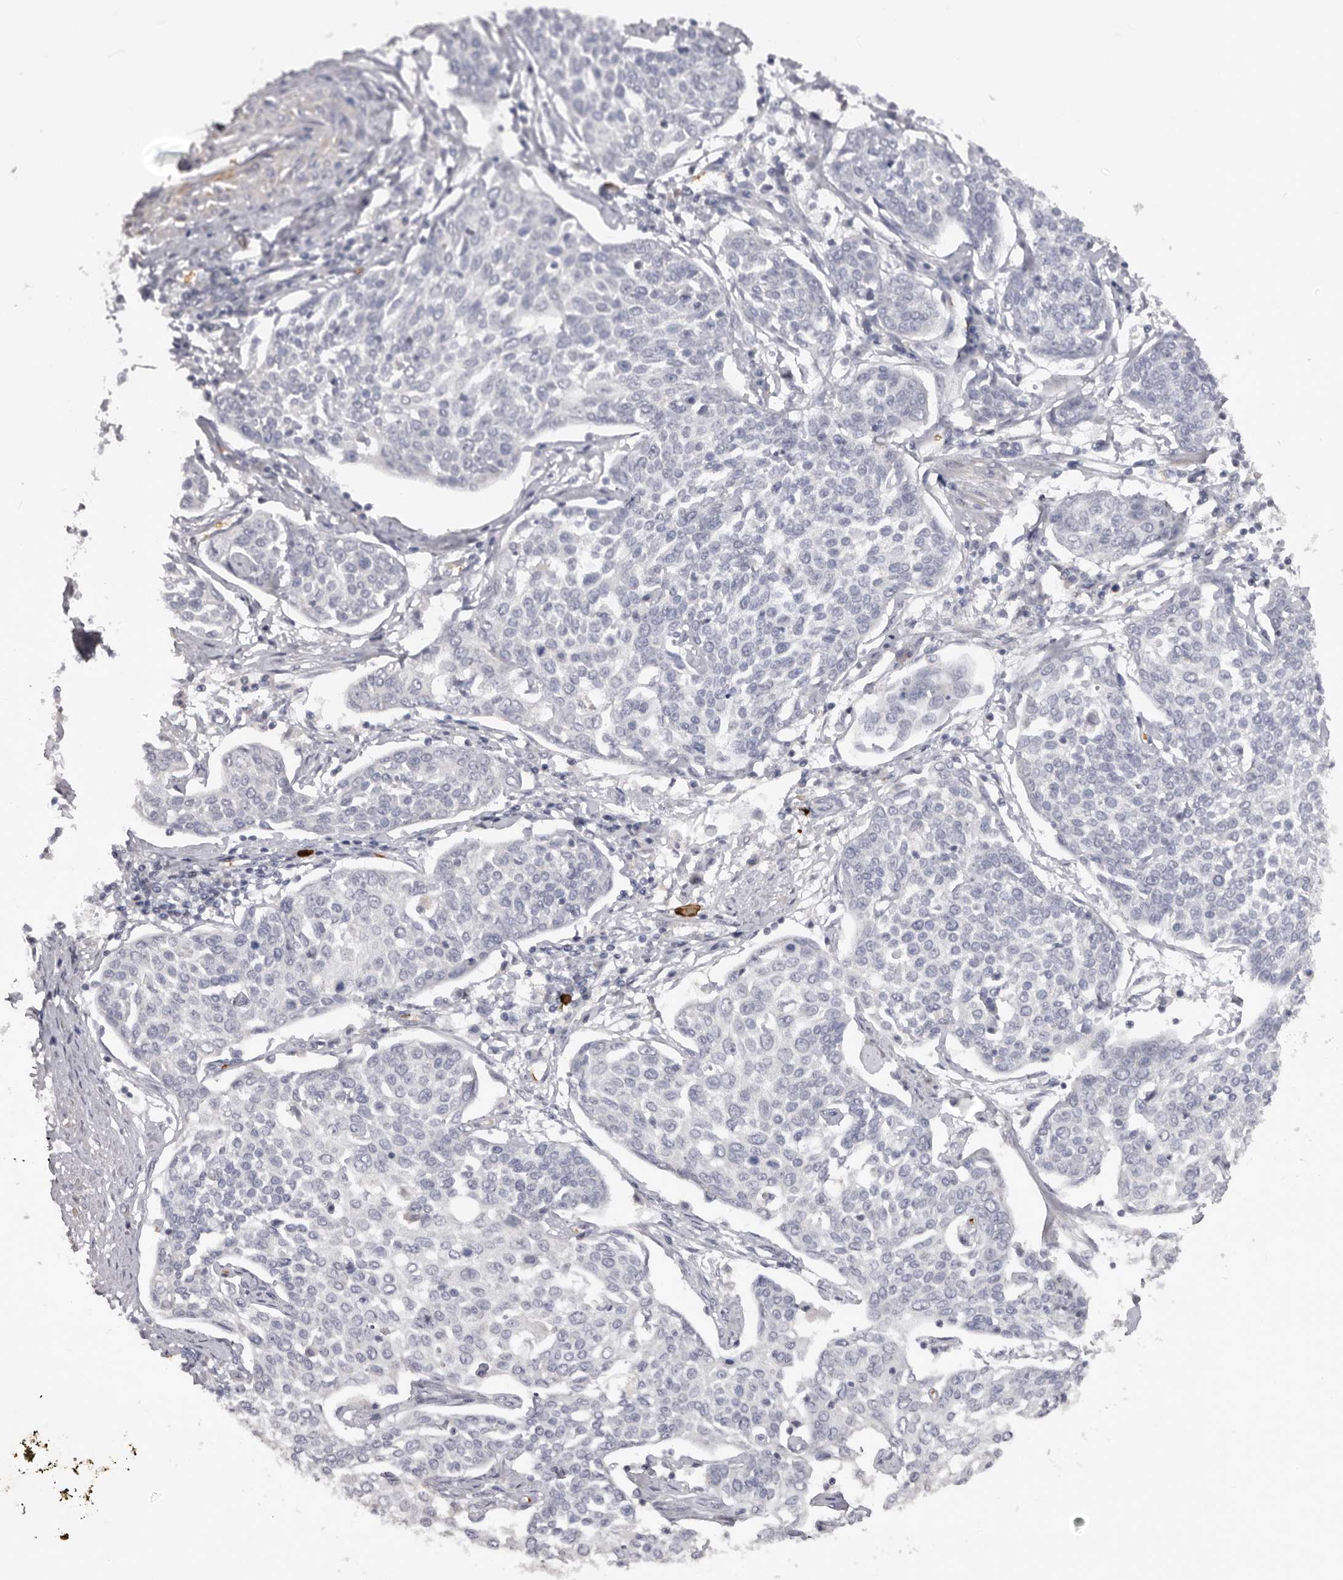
{"staining": {"intensity": "negative", "quantity": "none", "location": "none"}, "tissue": "cervical cancer", "cell_type": "Tumor cells", "image_type": "cancer", "snomed": [{"axis": "morphology", "description": "Squamous cell carcinoma, NOS"}, {"axis": "topography", "description": "Cervix"}], "caption": "Squamous cell carcinoma (cervical) was stained to show a protein in brown. There is no significant staining in tumor cells. (DAB immunohistochemistry visualized using brightfield microscopy, high magnification).", "gene": "TNR", "patient": {"sex": "female", "age": 34}}